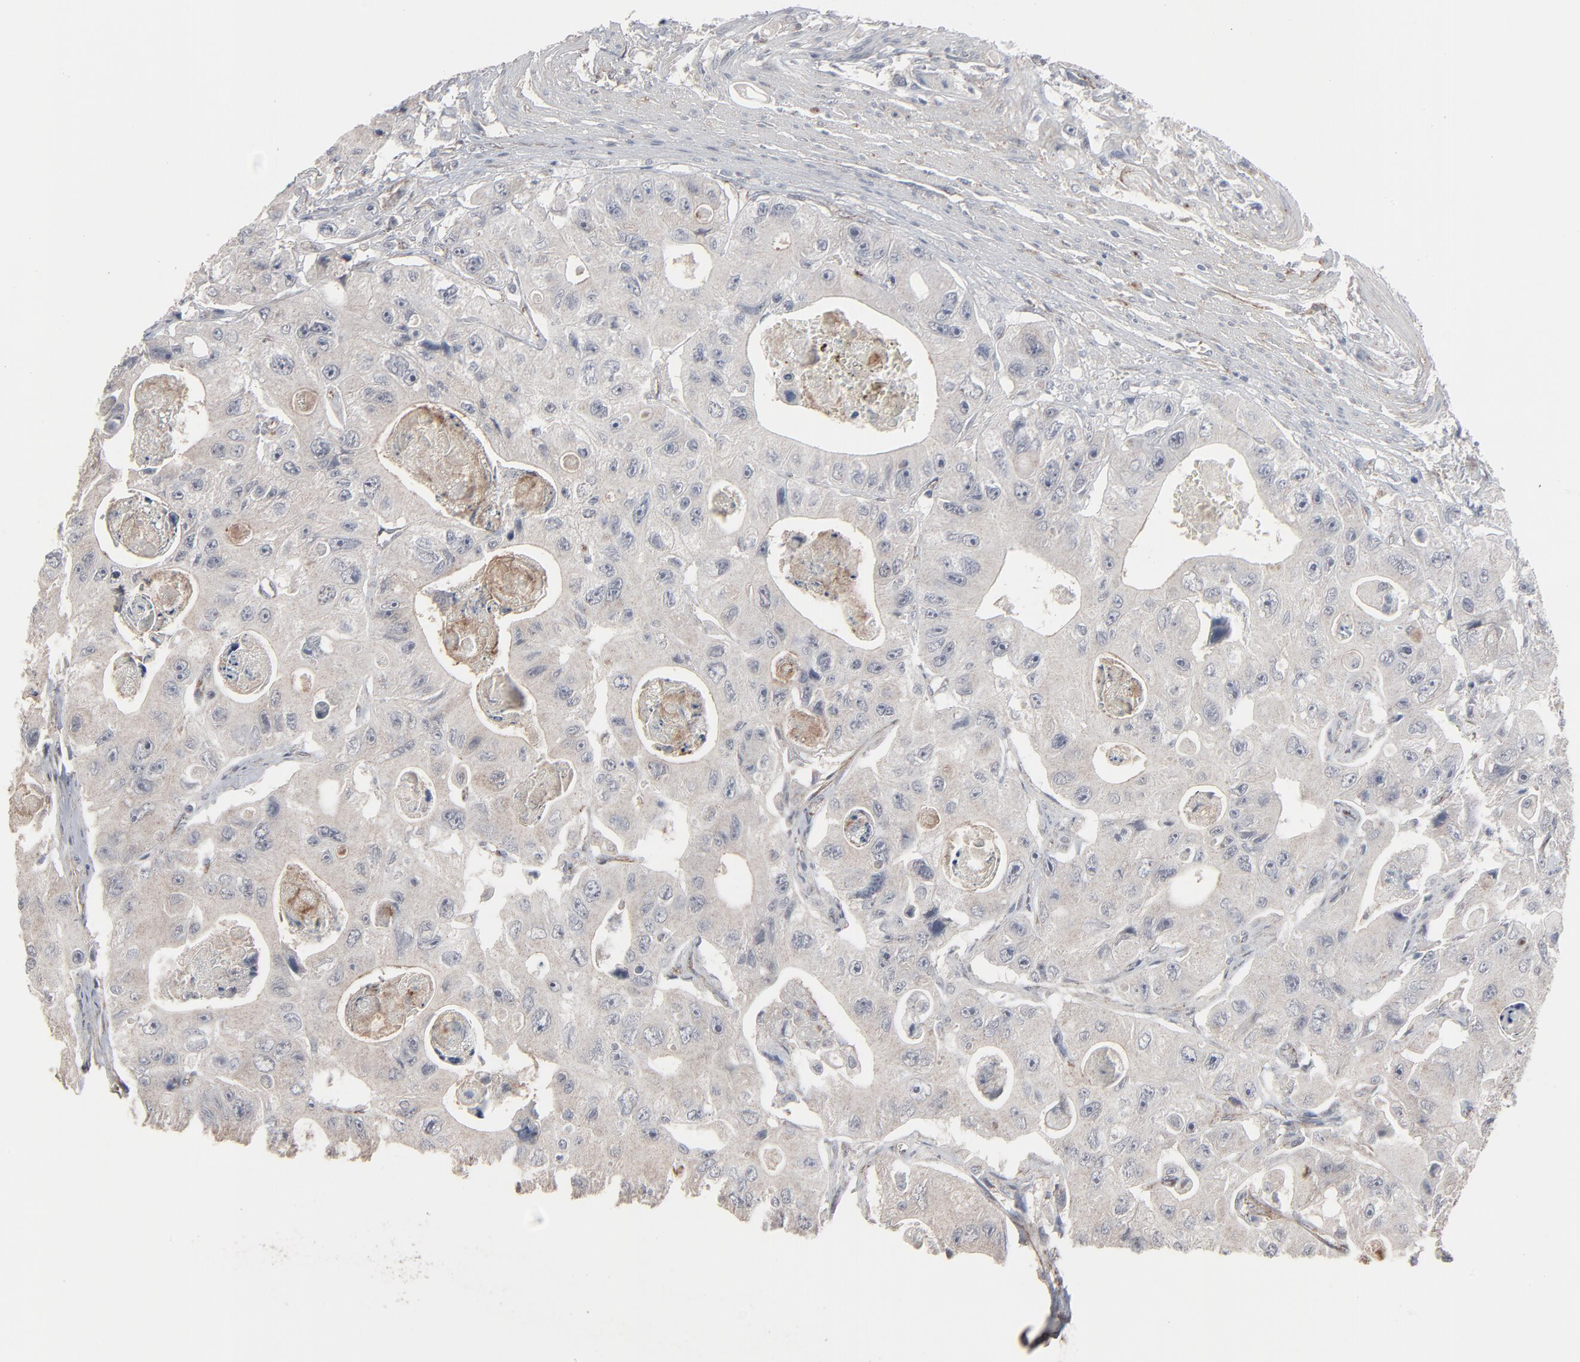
{"staining": {"intensity": "negative", "quantity": "none", "location": "none"}, "tissue": "colorectal cancer", "cell_type": "Tumor cells", "image_type": "cancer", "snomed": [{"axis": "morphology", "description": "Adenocarcinoma, NOS"}, {"axis": "topography", "description": "Colon"}], "caption": "A high-resolution image shows IHC staining of colorectal adenocarcinoma, which displays no significant positivity in tumor cells.", "gene": "JAM3", "patient": {"sex": "female", "age": 46}}